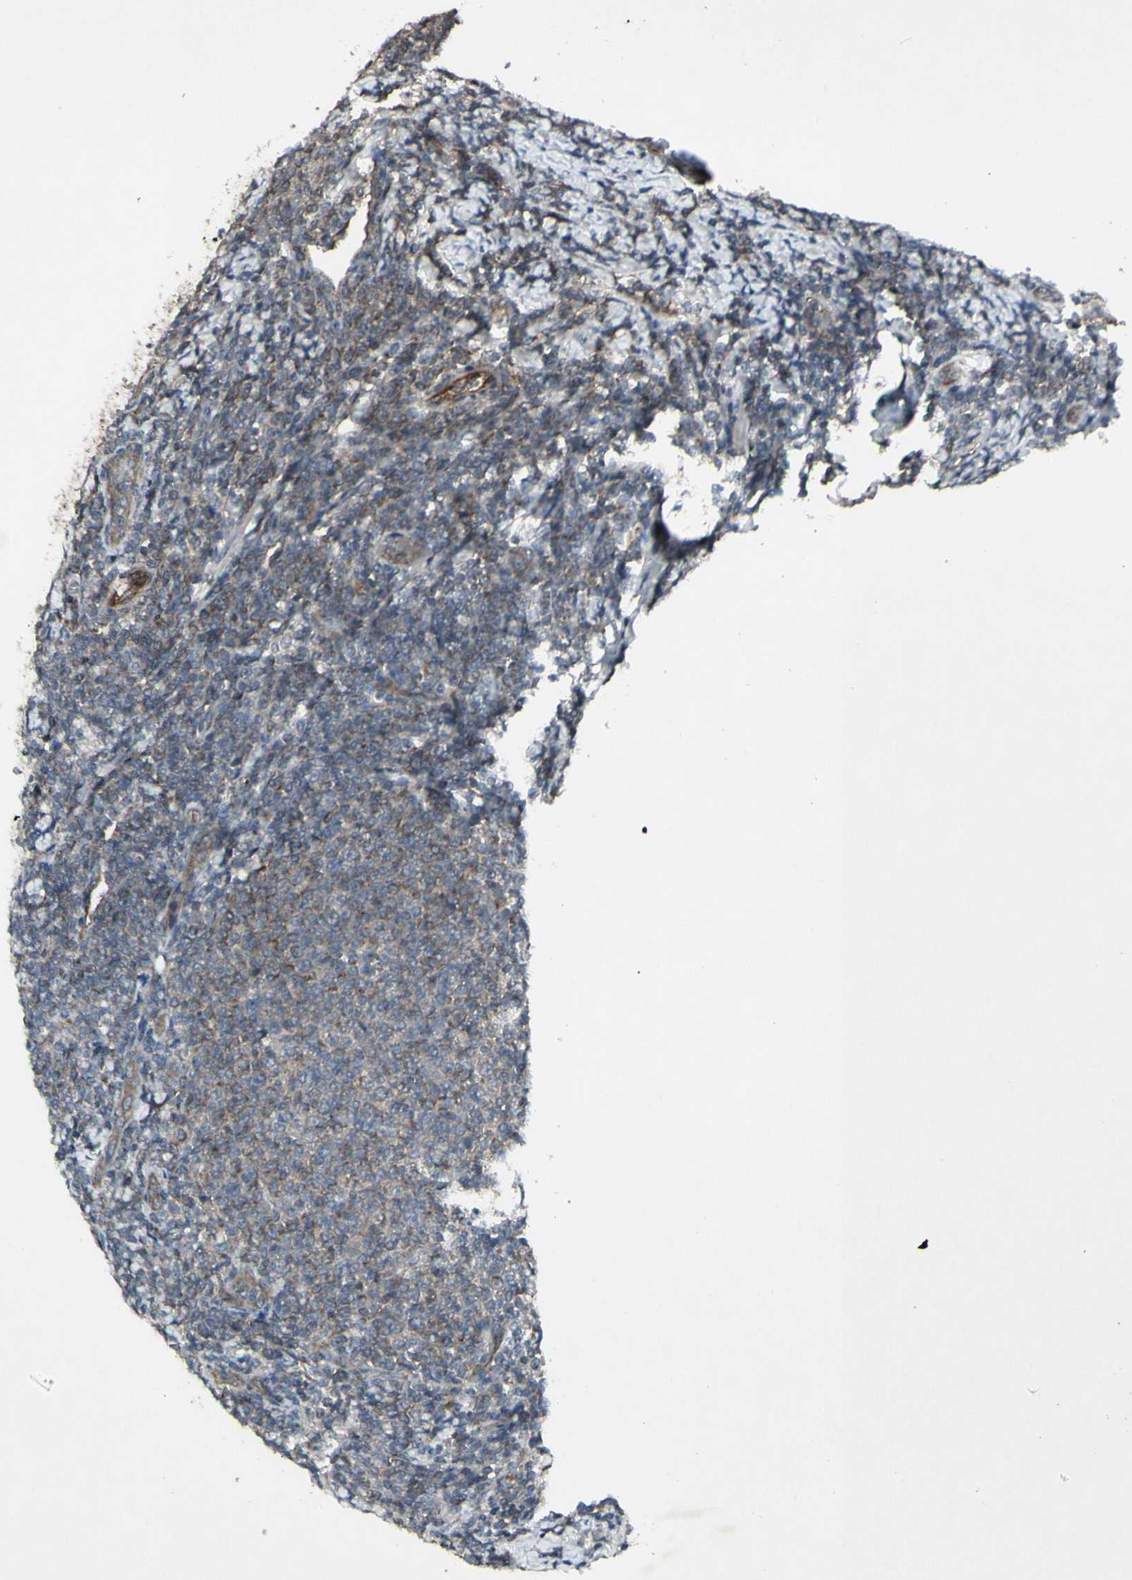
{"staining": {"intensity": "weak", "quantity": "<25%", "location": "cytoplasmic/membranous"}, "tissue": "lymphoma", "cell_type": "Tumor cells", "image_type": "cancer", "snomed": [{"axis": "morphology", "description": "Malignant lymphoma, non-Hodgkin's type, Low grade"}, {"axis": "topography", "description": "Lymph node"}], "caption": "The image reveals no significant expression in tumor cells of low-grade malignant lymphoma, non-Hodgkin's type.", "gene": "JAG1", "patient": {"sex": "male", "age": 66}}